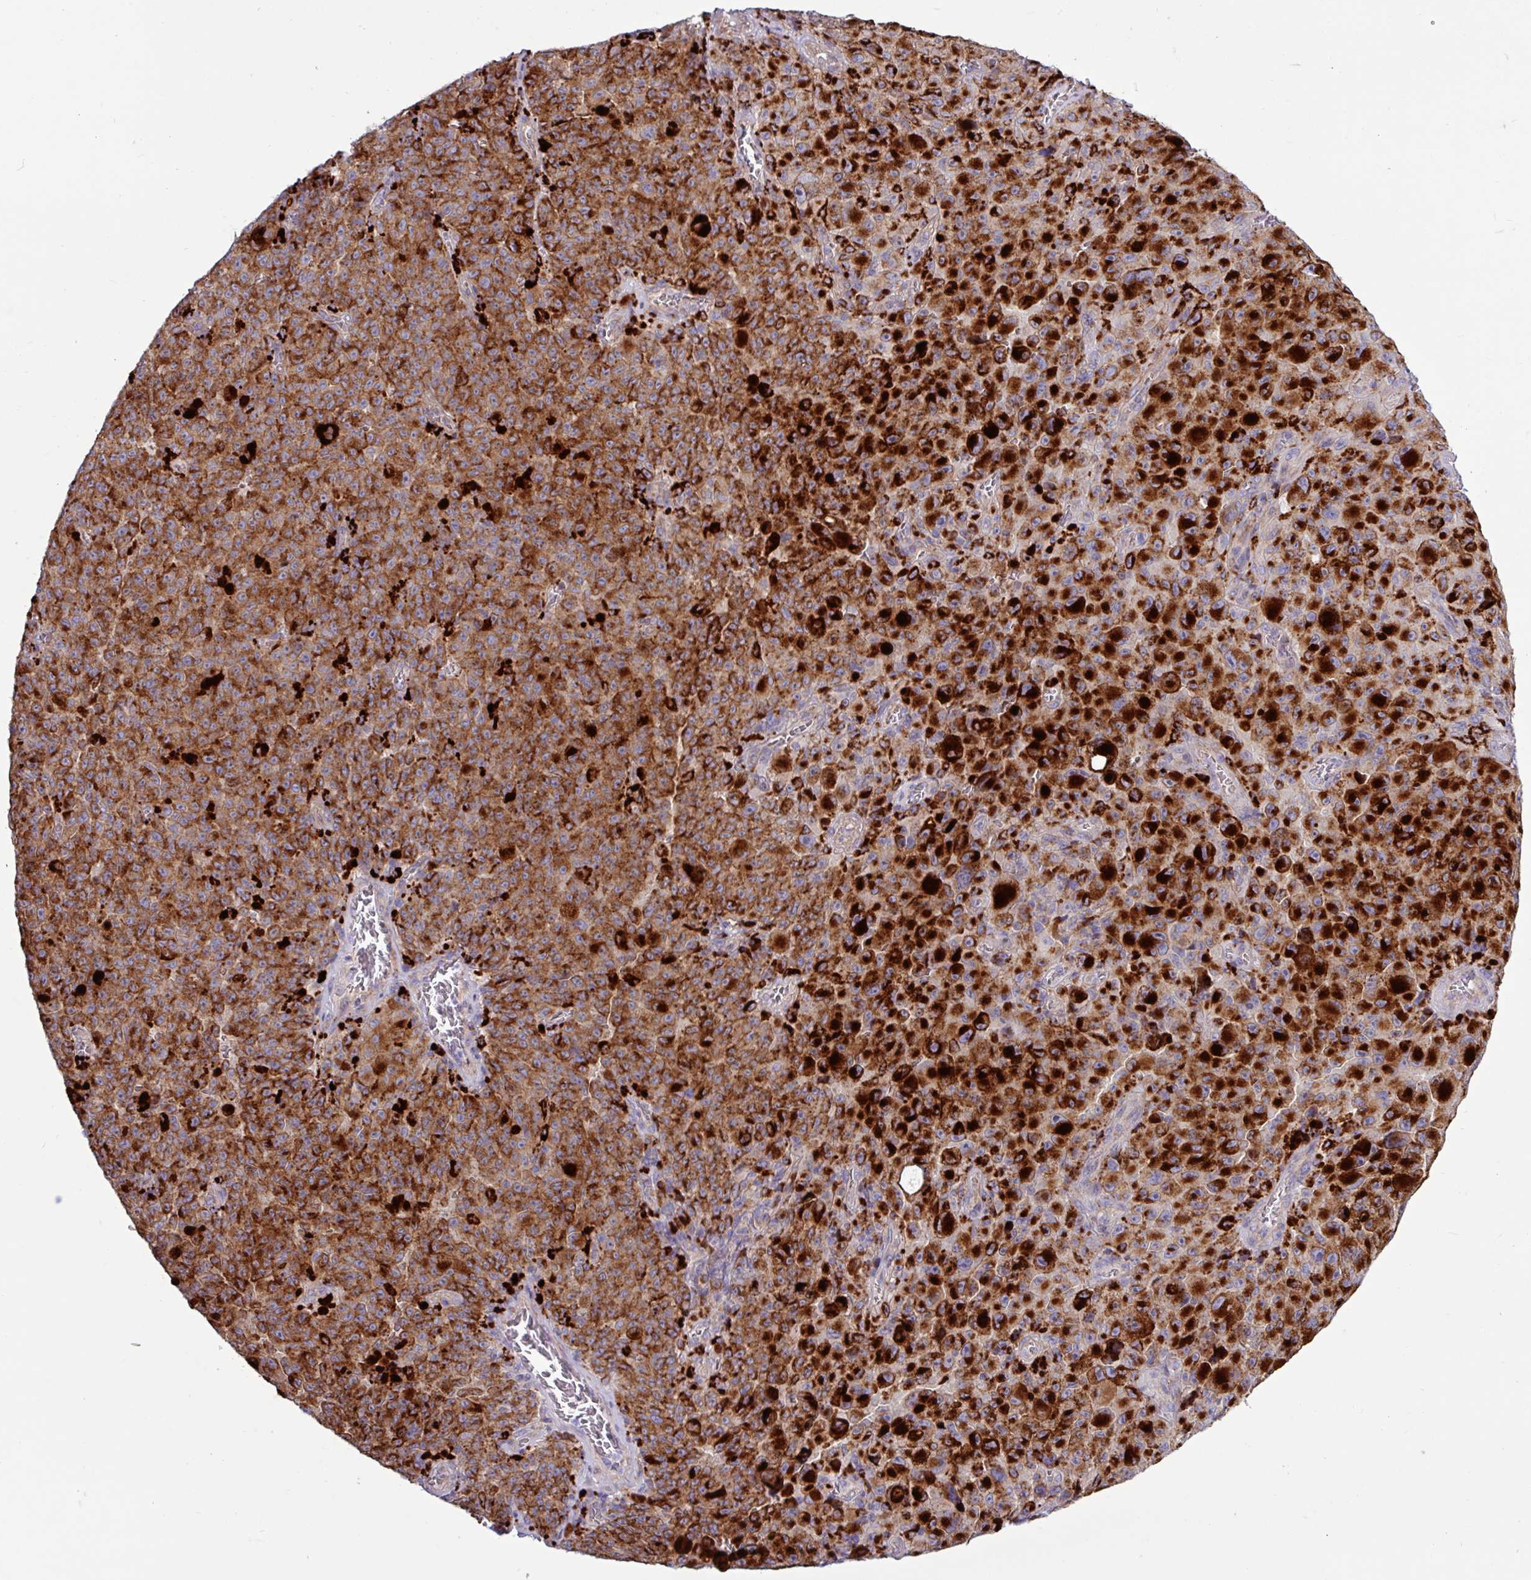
{"staining": {"intensity": "strong", "quantity": ">75%", "location": "cytoplasmic/membranous"}, "tissue": "melanoma", "cell_type": "Tumor cells", "image_type": "cancer", "snomed": [{"axis": "morphology", "description": "Malignant melanoma, NOS"}, {"axis": "topography", "description": "Skin"}], "caption": "Immunohistochemical staining of human malignant melanoma displays high levels of strong cytoplasmic/membranous protein staining in about >75% of tumor cells. The protein is shown in brown color, while the nuclei are stained blue.", "gene": "AMIGO2", "patient": {"sex": "female", "age": 82}}